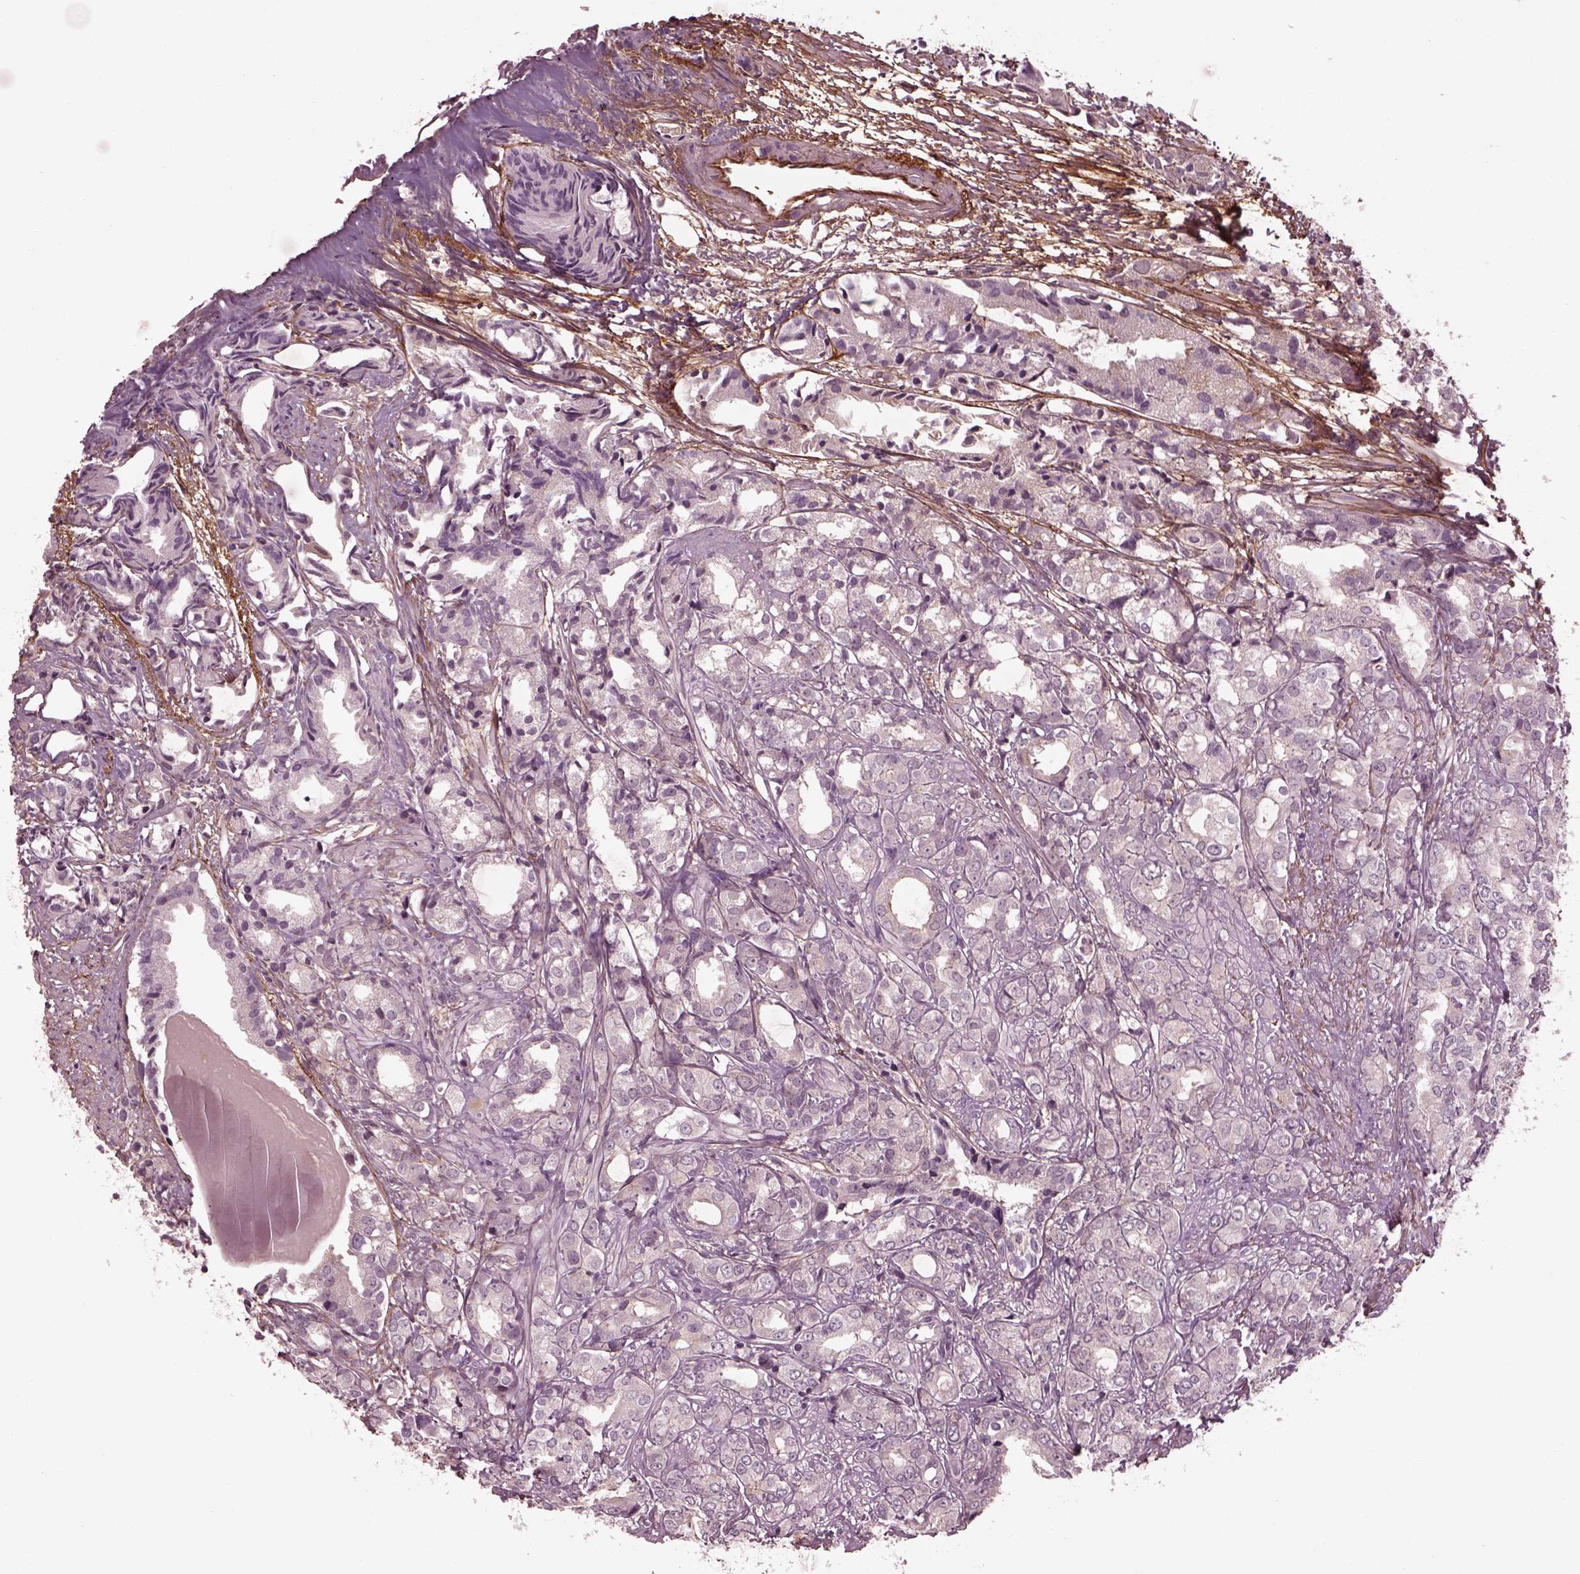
{"staining": {"intensity": "negative", "quantity": "none", "location": "none"}, "tissue": "prostate cancer", "cell_type": "Tumor cells", "image_type": "cancer", "snomed": [{"axis": "morphology", "description": "Adenocarcinoma, High grade"}, {"axis": "topography", "description": "Prostate"}], "caption": "DAB (3,3'-diaminobenzidine) immunohistochemical staining of human adenocarcinoma (high-grade) (prostate) exhibits no significant expression in tumor cells.", "gene": "EFEMP1", "patient": {"sex": "male", "age": 79}}